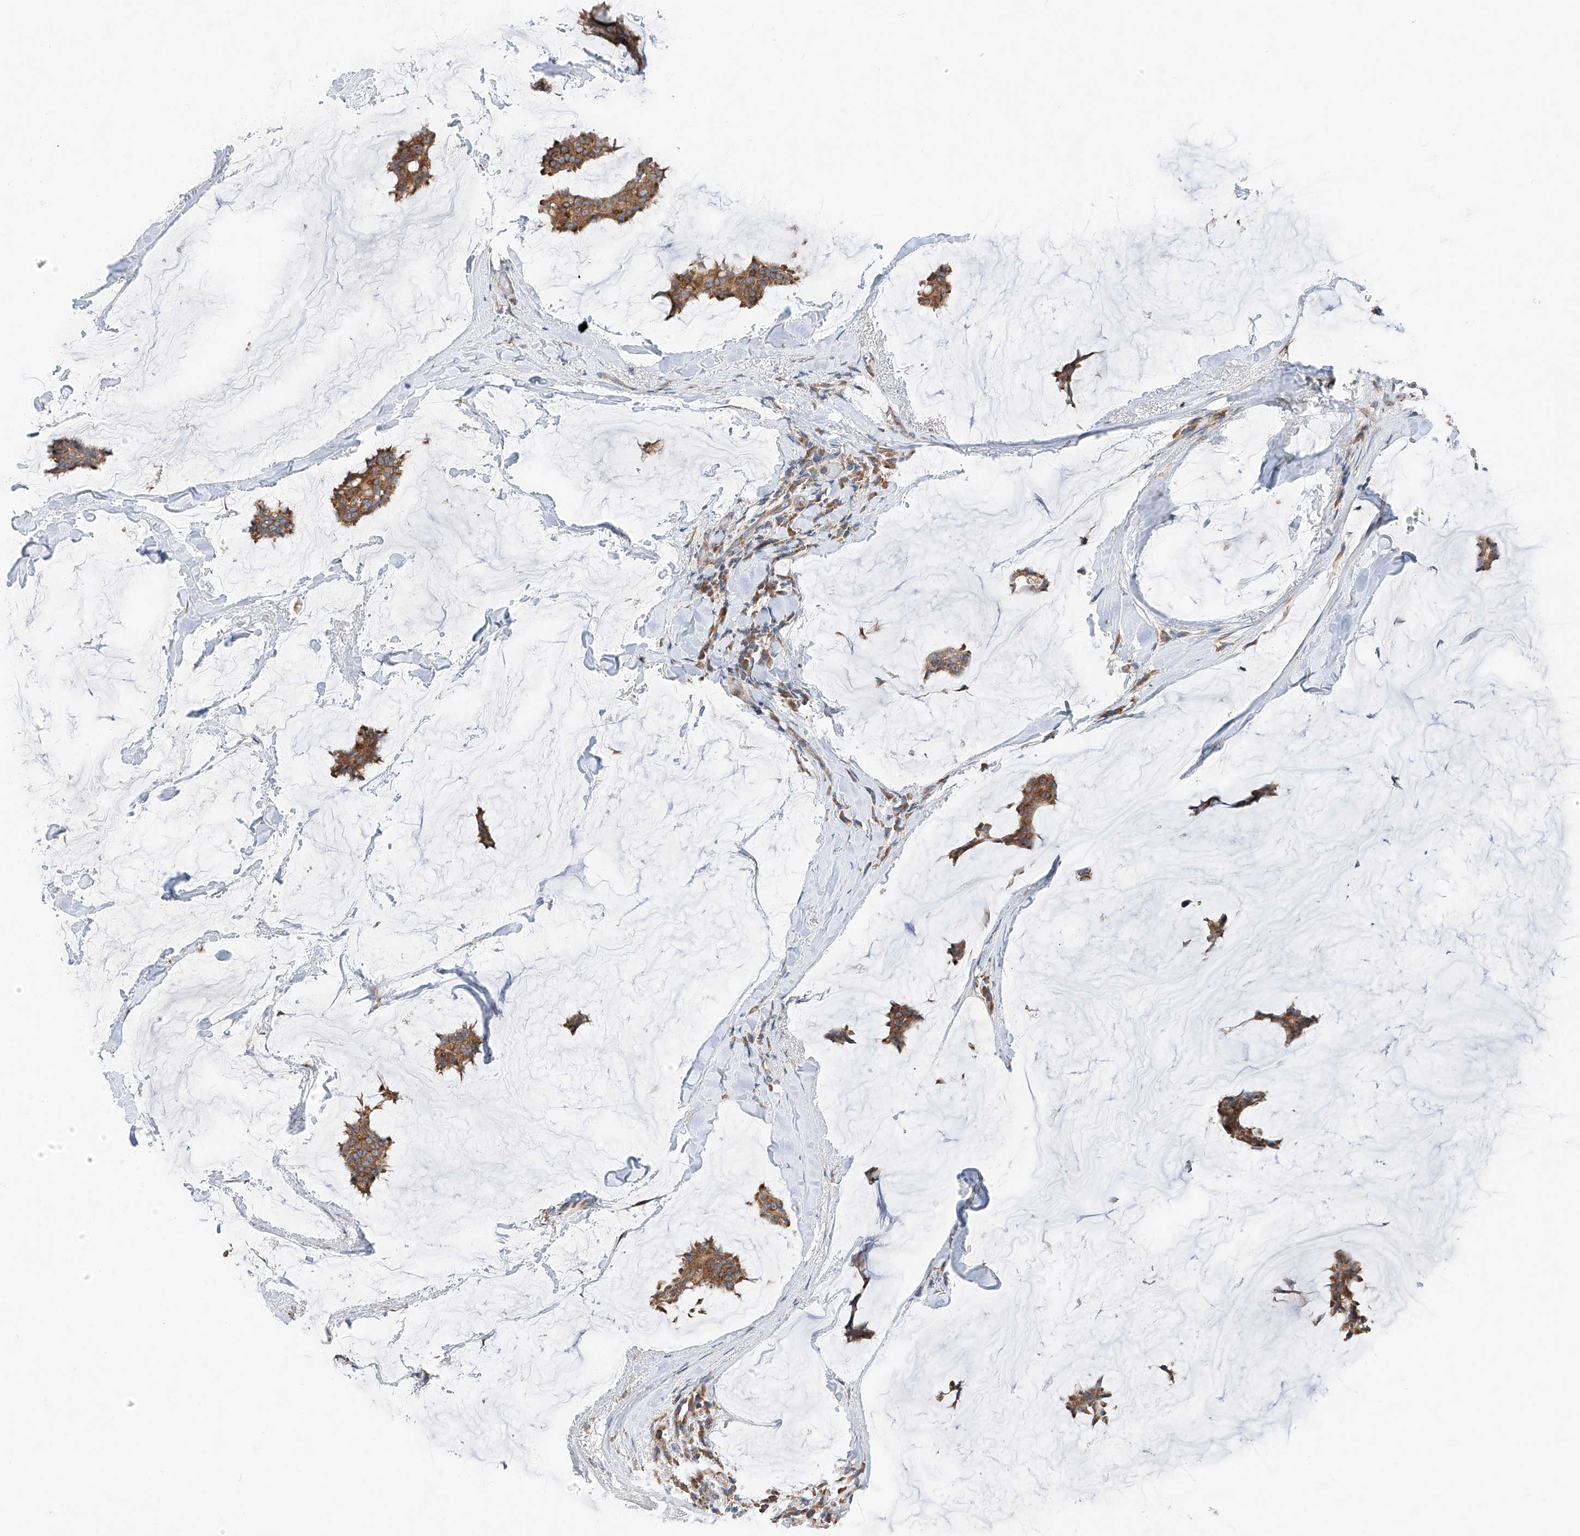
{"staining": {"intensity": "strong", "quantity": ">75%", "location": "cytoplasmic/membranous"}, "tissue": "breast cancer", "cell_type": "Tumor cells", "image_type": "cancer", "snomed": [{"axis": "morphology", "description": "Duct carcinoma"}, {"axis": "topography", "description": "Breast"}], "caption": "Approximately >75% of tumor cells in human breast cancer (intraductal carcinoma) demonstrate strong cytoplasmic/membranous protein positivity as visualized by brown immunohistochemical staining.", "gene": "ZC3H15", "patient": {"sex": "female", "age": 93}}